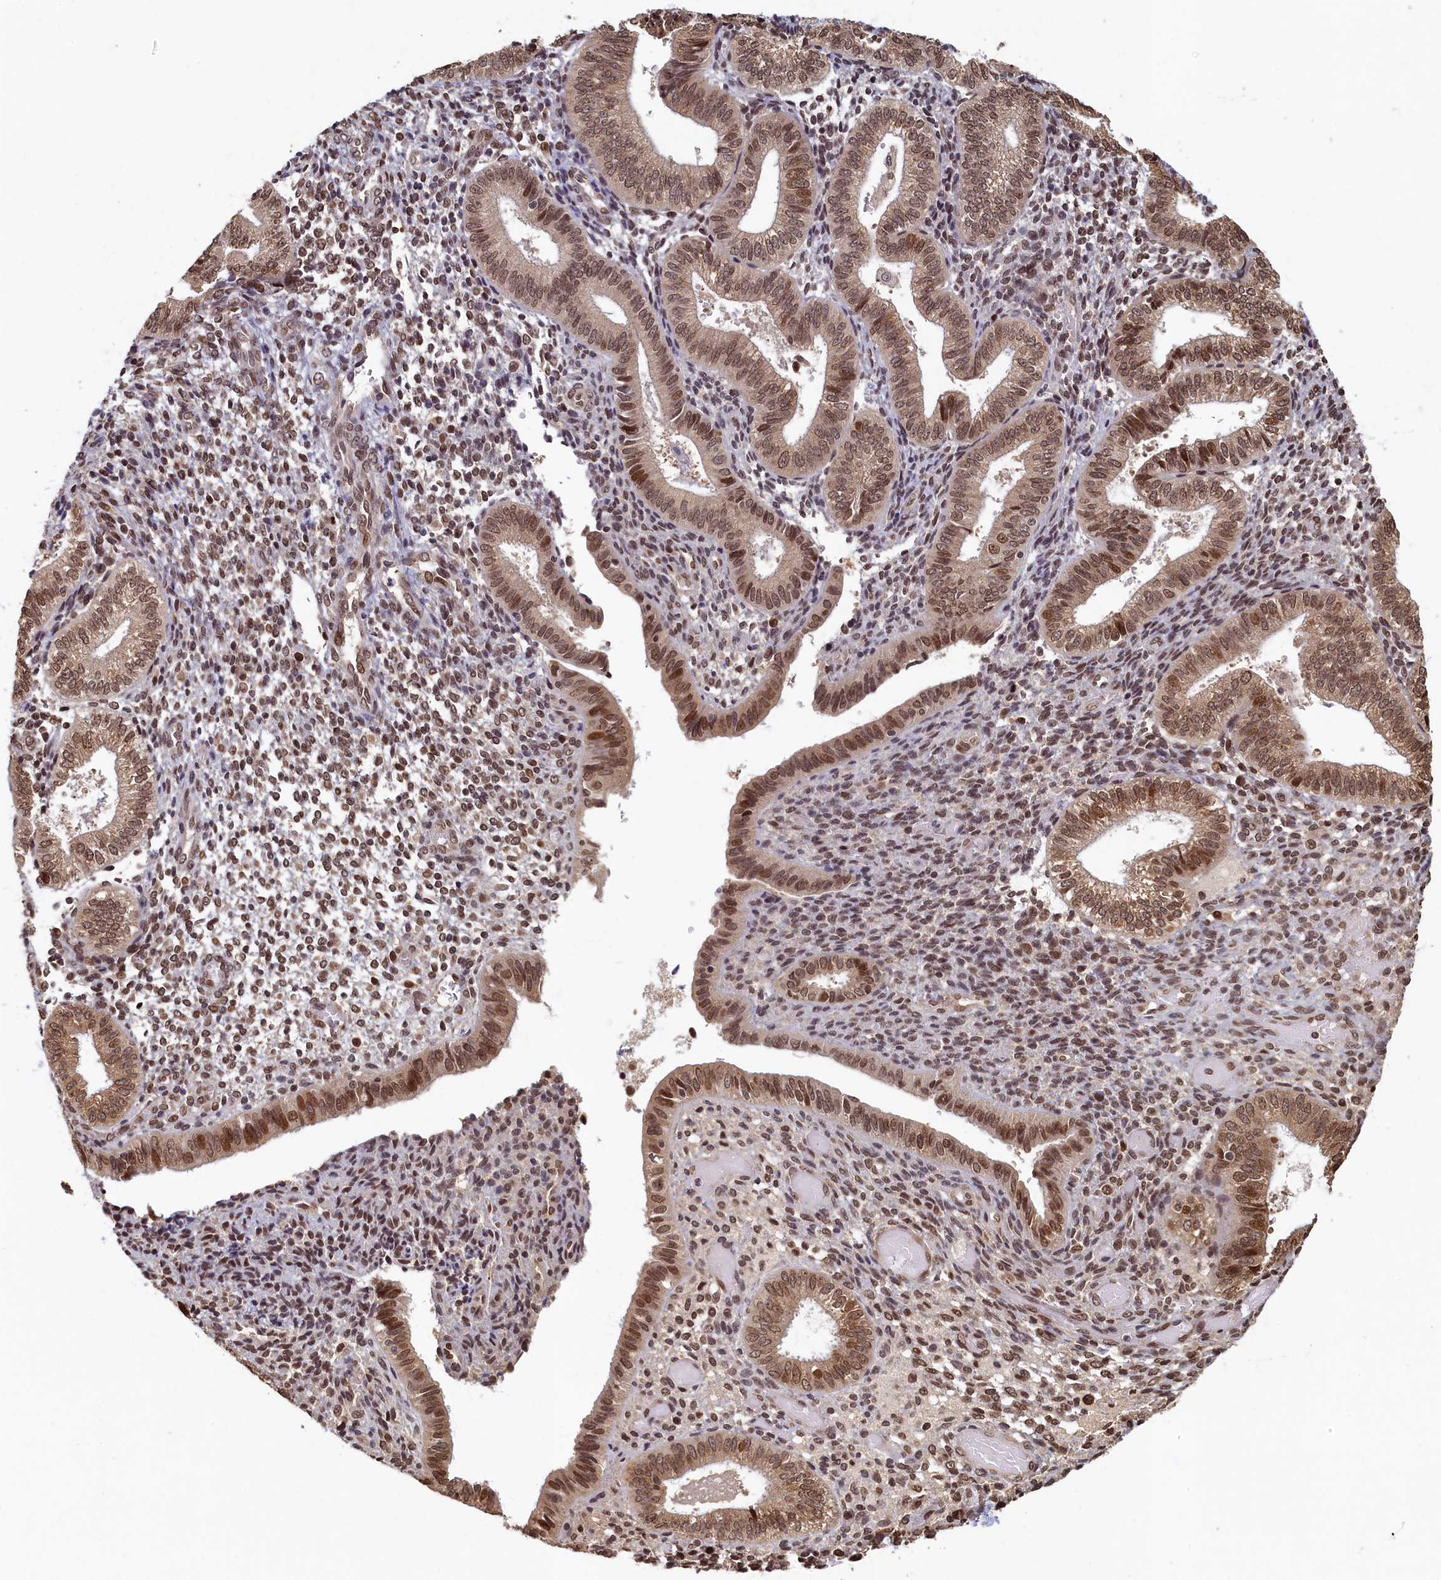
{"staining": {"intensity": "moderate", "quantity": "25%-75%", "location": "nuclear"}, "tissue": "endometrium", "cell_type": "Cells in endometrial stroma", "image_type": "normal", "snomed": [{"axis": "morphology", "description": "Normal tissue, NOS"}, {"axis": "topography", "description": "Endometrium"}], "caption": "The micrograph shows staining of benign endometrium, revealing moderate nuclear protein expression (brown color) within cells in endometrial stroma.", "gene": "CKAP2L", "patient": {"sex": "female", "age": 34}}